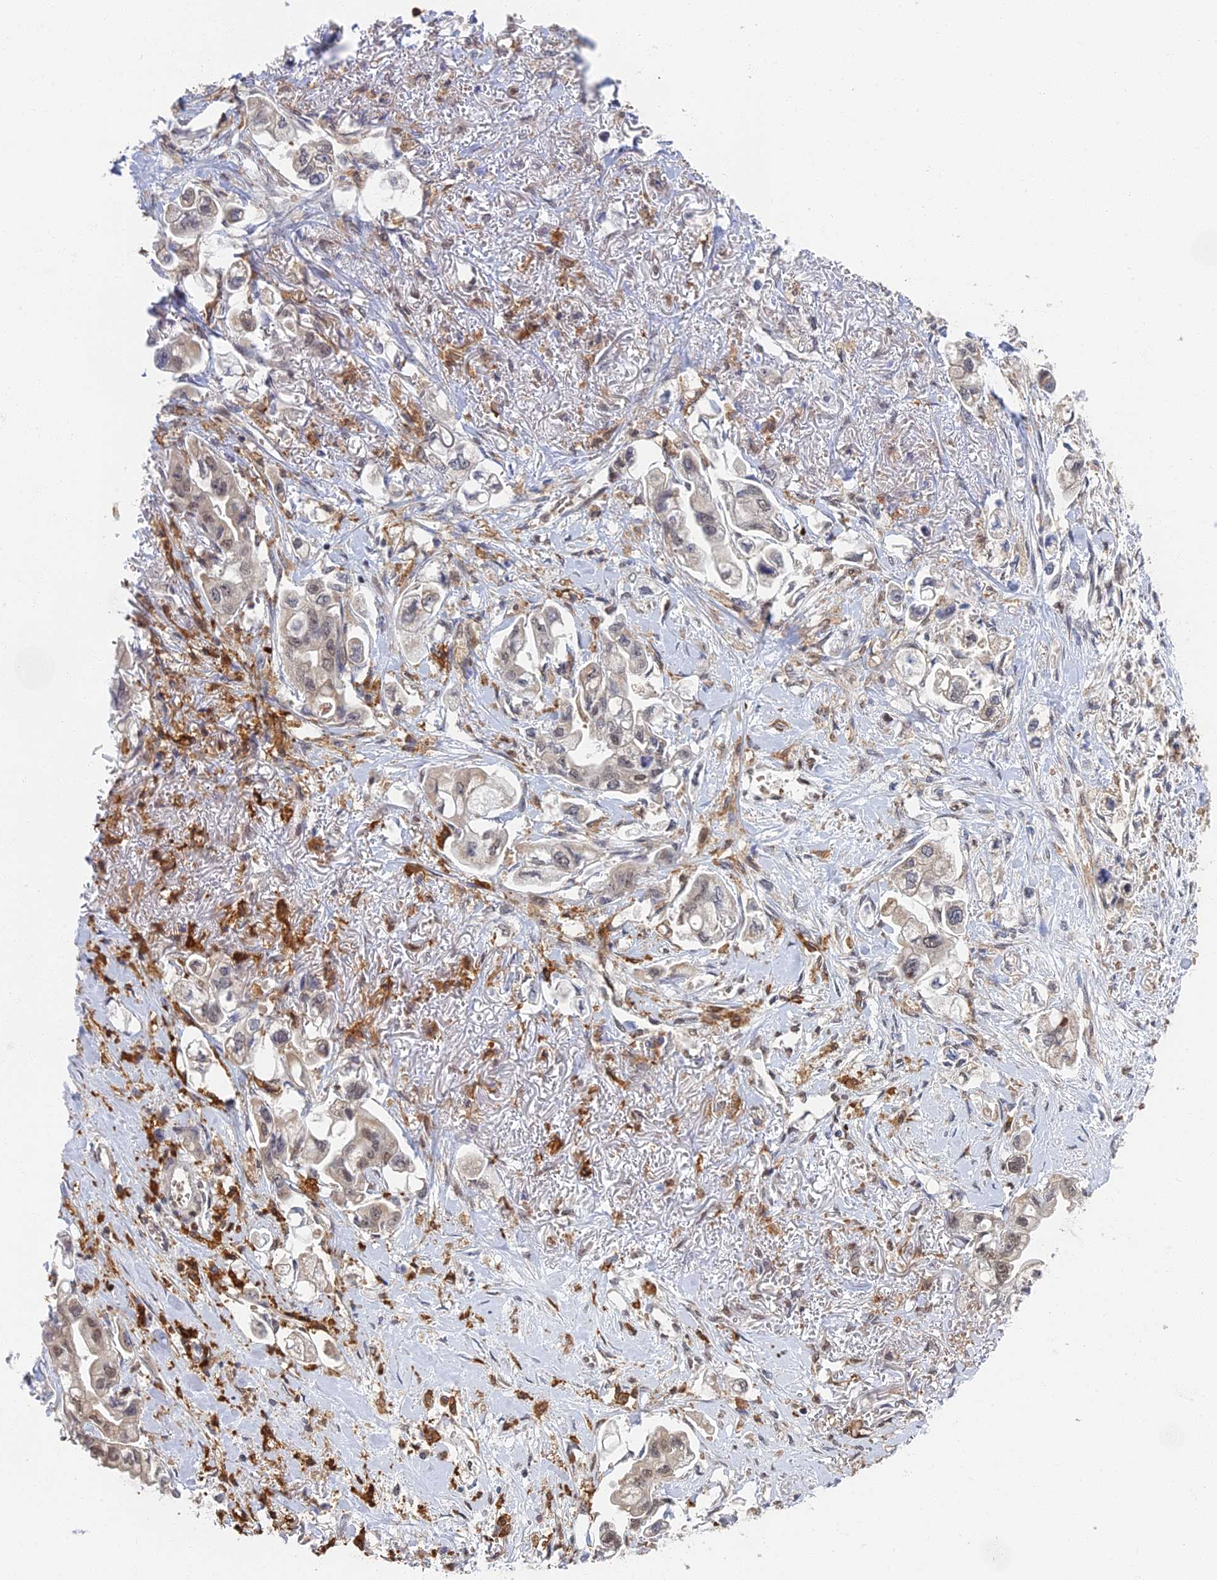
{"staining": {"intensity": "weak", "quantity": "<25%", "location": "cytoplasmic/membranous,nuclear"}, "tissue": "stomach cancer", "cell_type": "Tumor cells", "image_type": "cancer", "snomed": [{"axis": "morphology", "description": "Adenocarcinoma, NOS"}, {"axis": "topography", "description": "Stomach"}], "caption": "IHC histopathology image of neoplastic tissue: human stomach cancer (adenocarcinoma) stained with DAB (3,3'-diaminobenzidine) shows no significant protein expression in tumor cells. (DAB (3,3'-diaminobenzidine) immunohistochemistry (IHC), high magnification).", "gene": "GPATCH1", "patient": {"sex": "male", "age": 62}}